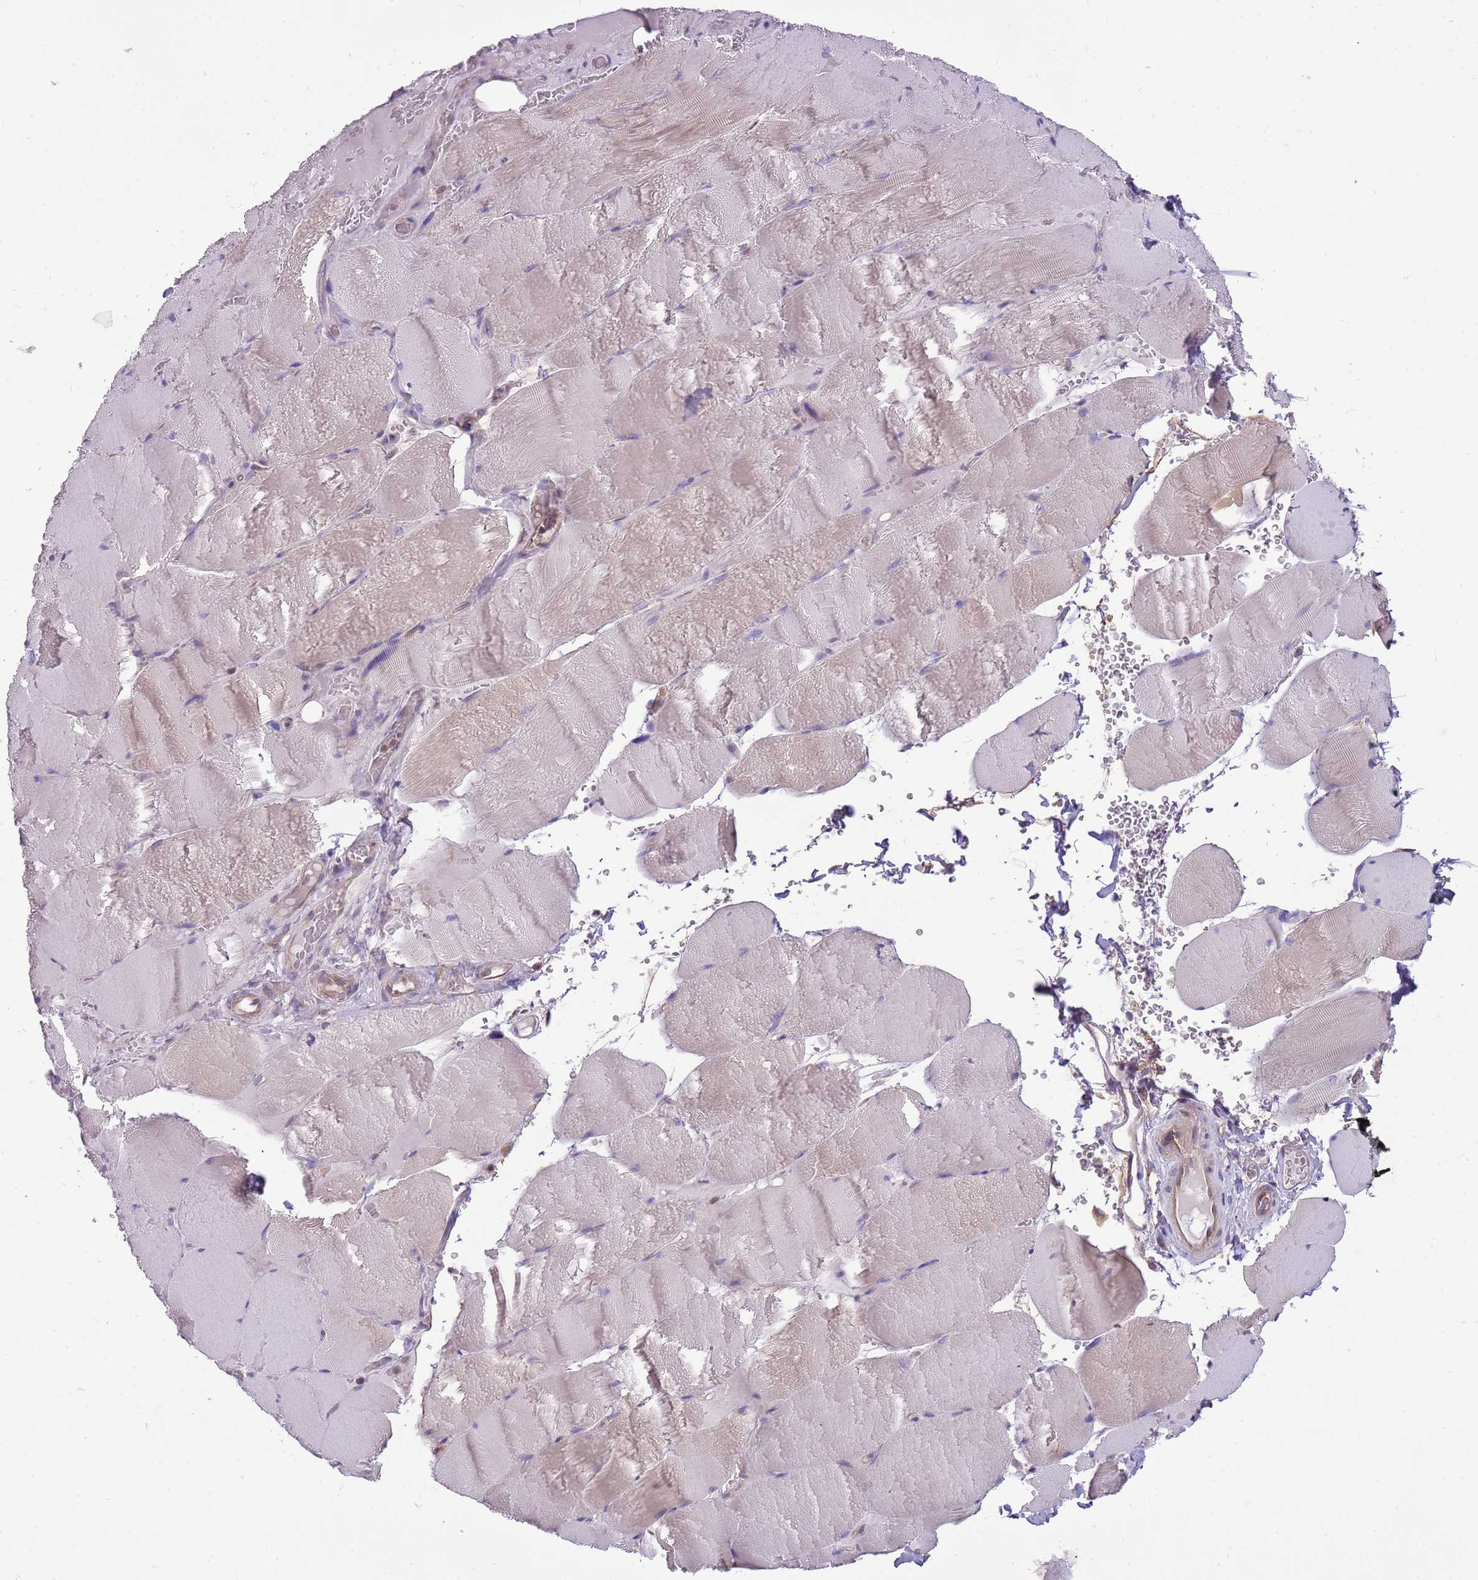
{"staining": {"intensity": "weak", "quantity": "<25%", "location": "cytoplasmic/membranous"}, "tissue": "skeletal muscle", "cell_type": "Myocytes", "image_type": "normal", "snomed": [{"axis": "morphology", "description": "Normal tissue, NOS"}, {"axis": "topography", "description": "Skeletal muscle"}, {"axis": "topography", "description": "Head-Neck"}], "caption": "IHC histopathology image of benign human skeletal muscle stained for a protein (brown), which displays no staining in myocytes. (Immunohistochemistry, brightfield microscopy, high magnification).", "gene": "WASHC4", "patient": {"sex": "male", "age": 66}}